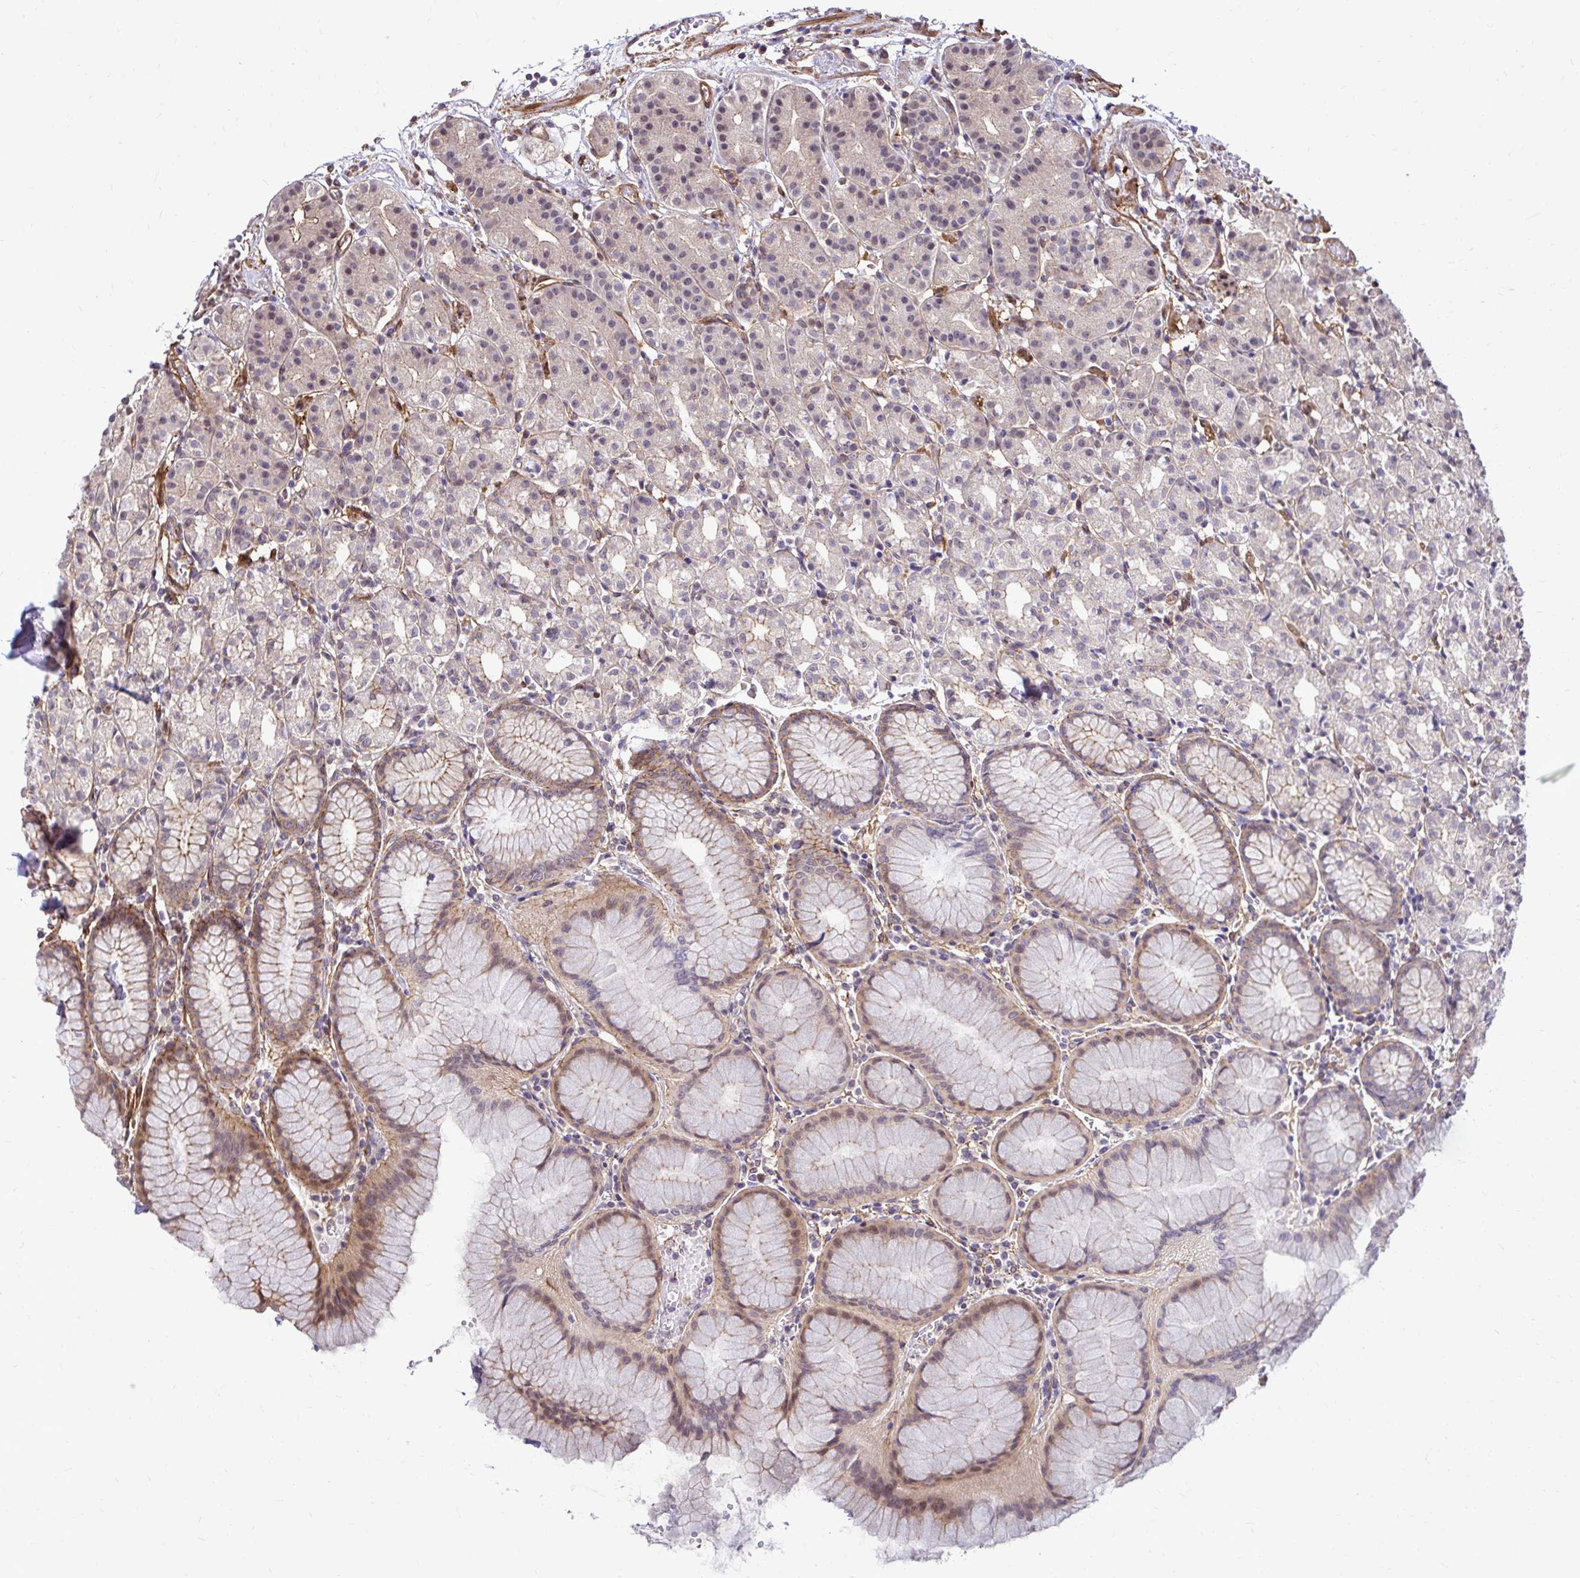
{"staining": {"intensity": "weak", "quantity": "25%-75%", "location": "cytoplasmic/membranous"}, "tissue": "stomach", "cell_type": "Glandular cells", "image_type": "normal", "snomed": [{"axis": "morphology", "description": "Normal tissue, NOS"}, {"axis": "topography", "description": "Stomach"}], "caption": "Immunohistochemistry (DAB (3,3'-diaminobenzidine)) staining of normal stomach reveals weak cytoplasmic/membranous protein positivity in approximately 25%-75% of glandular cells. The staining was performed using DAB, with brown indicating positive protein expression. Nuclei are stained blue with hematoxylin.", "gene": "TRIP6", "patient": {"sex": "female", "age": 57}}